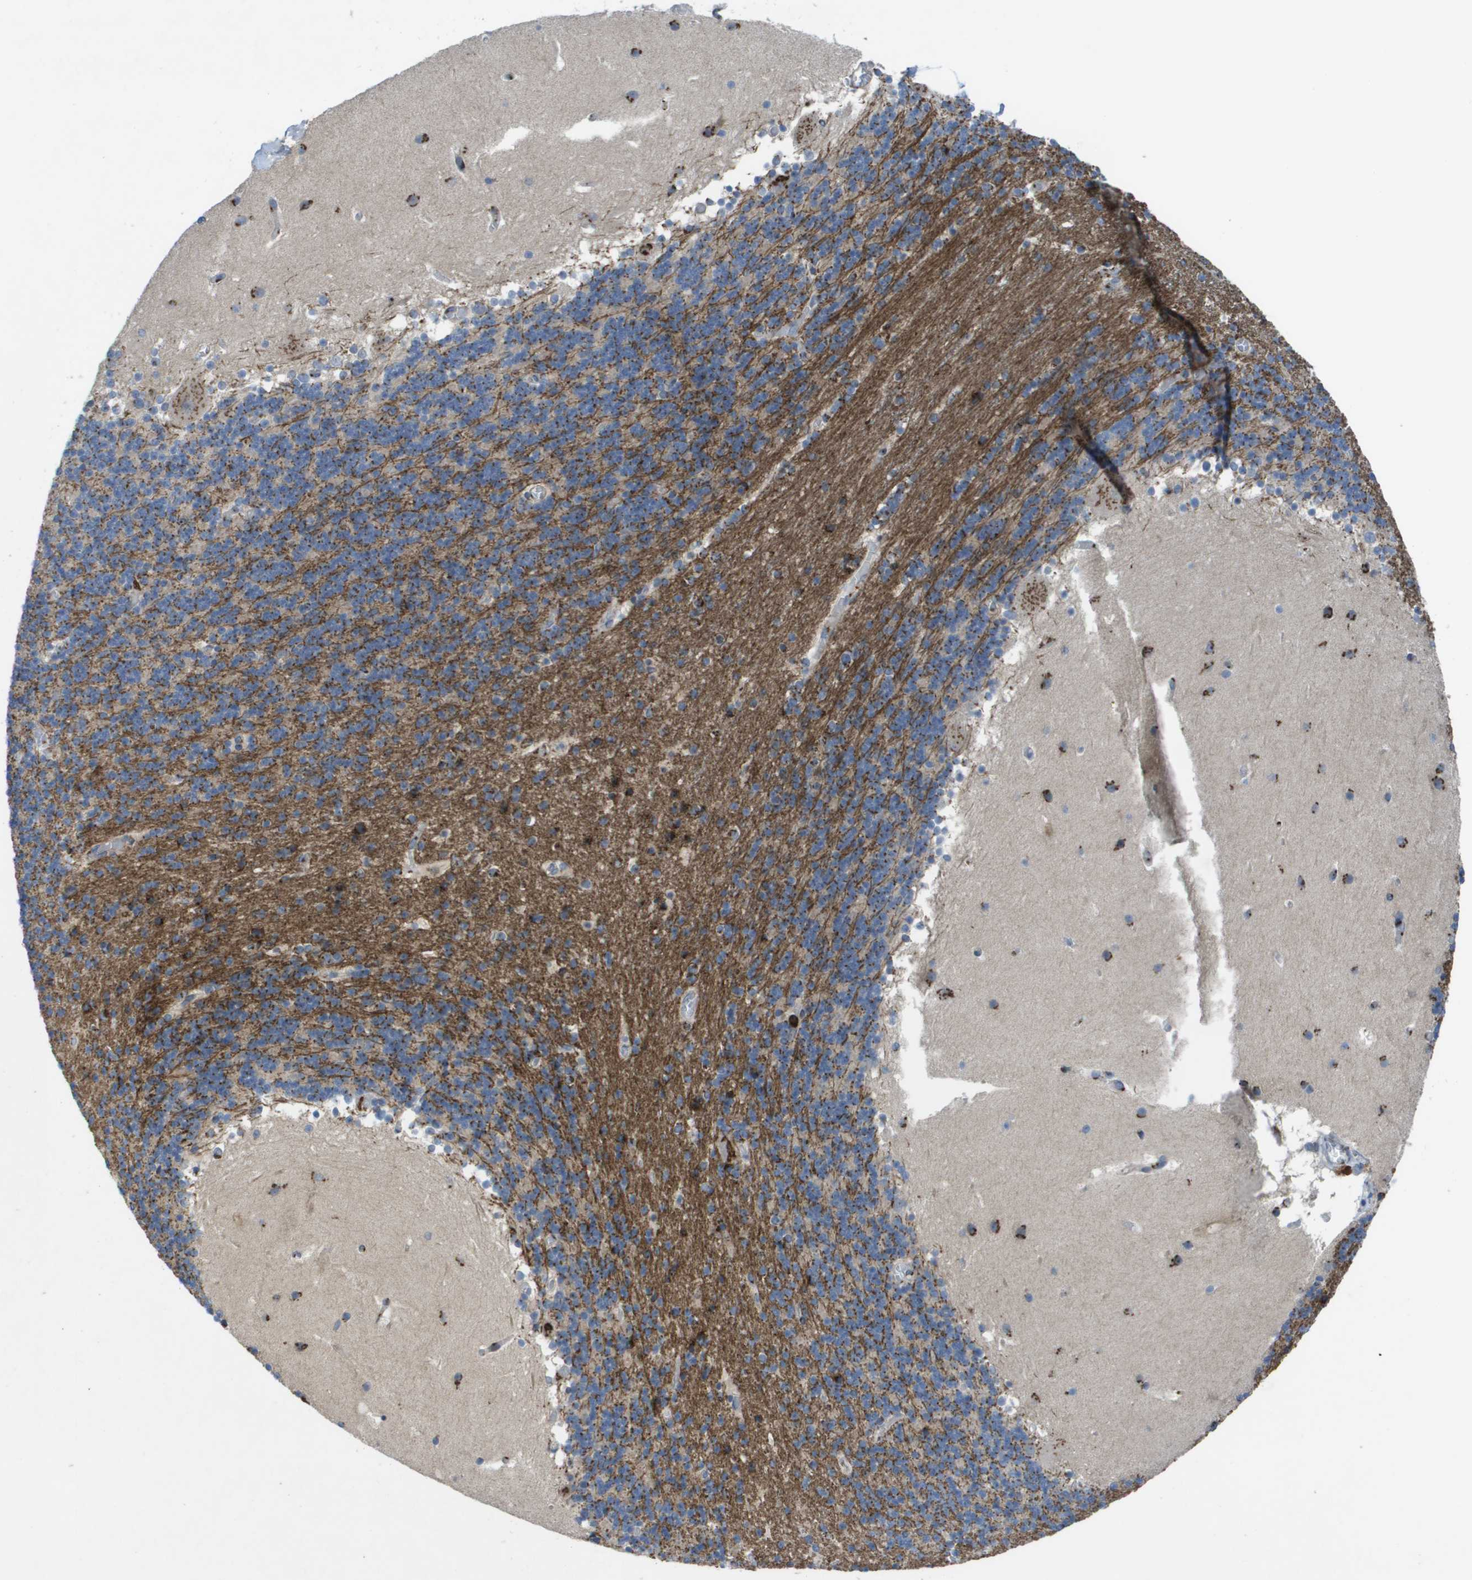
{"staining": {"intensity": "strong", "quantity": ">75%", "location": "cytoplasmic/membranous"}, "tissue": "cerebellum", "cell_type": "Cells in granular layer", "image_type": "normal", "snomed": [{"axis": "morphology", "description": "Normal tissue, NOS"}, {"axis": "topography", "description": "Cerebellum"}], "caption": "DAB immunohistochemical staining of unremarkable human cerebellum reveals strong cytoplasmic/membranous protein positivity in approximately >75% of cells in granular layer. Nuclei are stained in blue.", "gene": "QSOX2", "patient": {"sex": "male", "age": 45}}